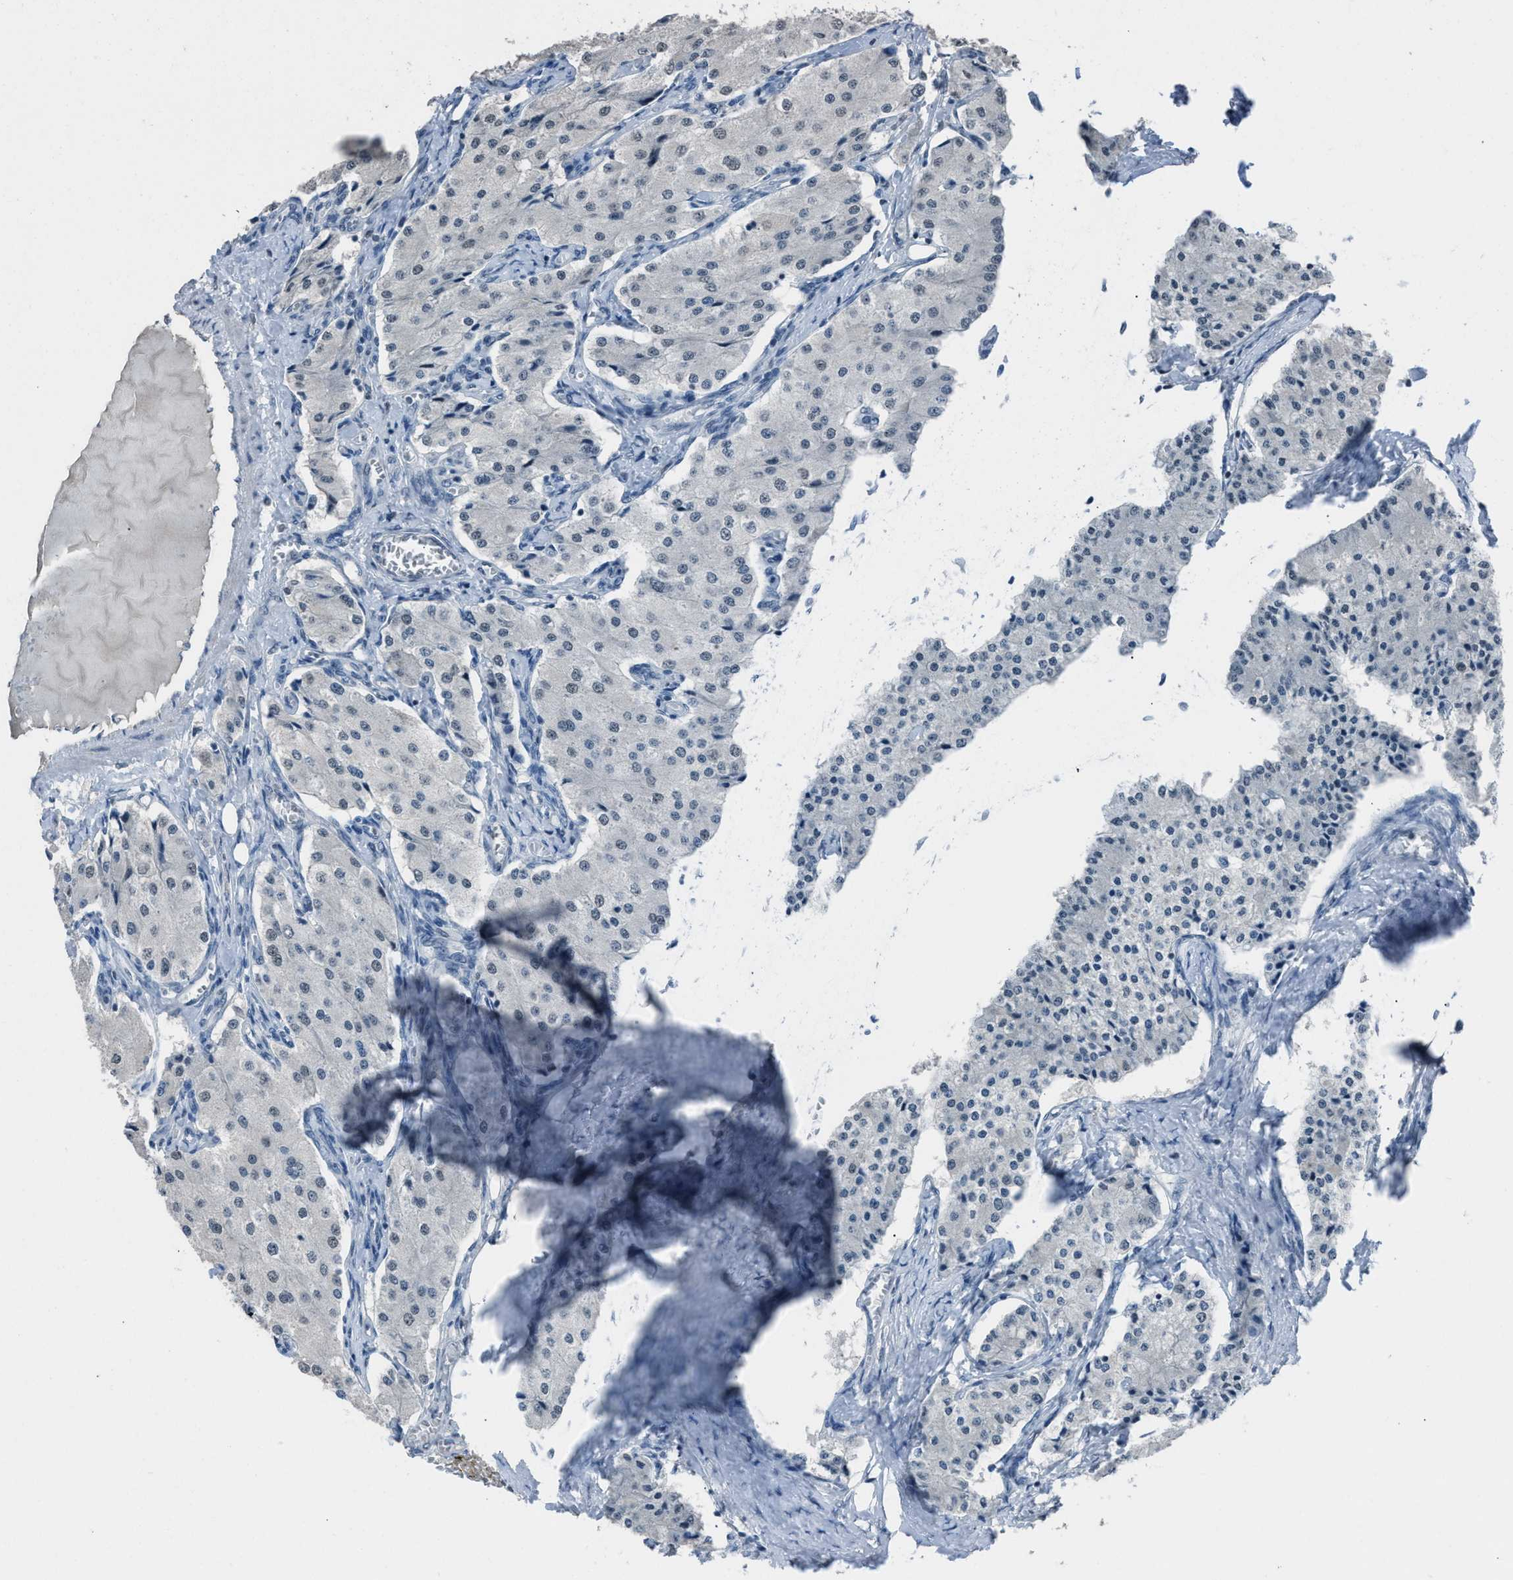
{"staining": {"intensity": "negative", "quantity": "none", "location": "none"}, "tissue": "carcinoid", "cell_type": "Tumor cells", "image_type": "cancer", "snomed": [{"axis": "morphology", "description": "Carcinoid, malignant, NOS"}, {"axis": "topography", "description": "Colon"}], "caption": "High power microscopy histopathology image of an immunohistochemistry (IHC) image of carcinoid, revealing no significant expression in tumor cells. (Stains: DAB (3,3'-diaminobenzidine) IHC with hematoxylin counter stain, Microscopy: brightfield microscopy at high magnification).", "gene": "ZNF276", "patient": {"sex": "female", "age": 52}}